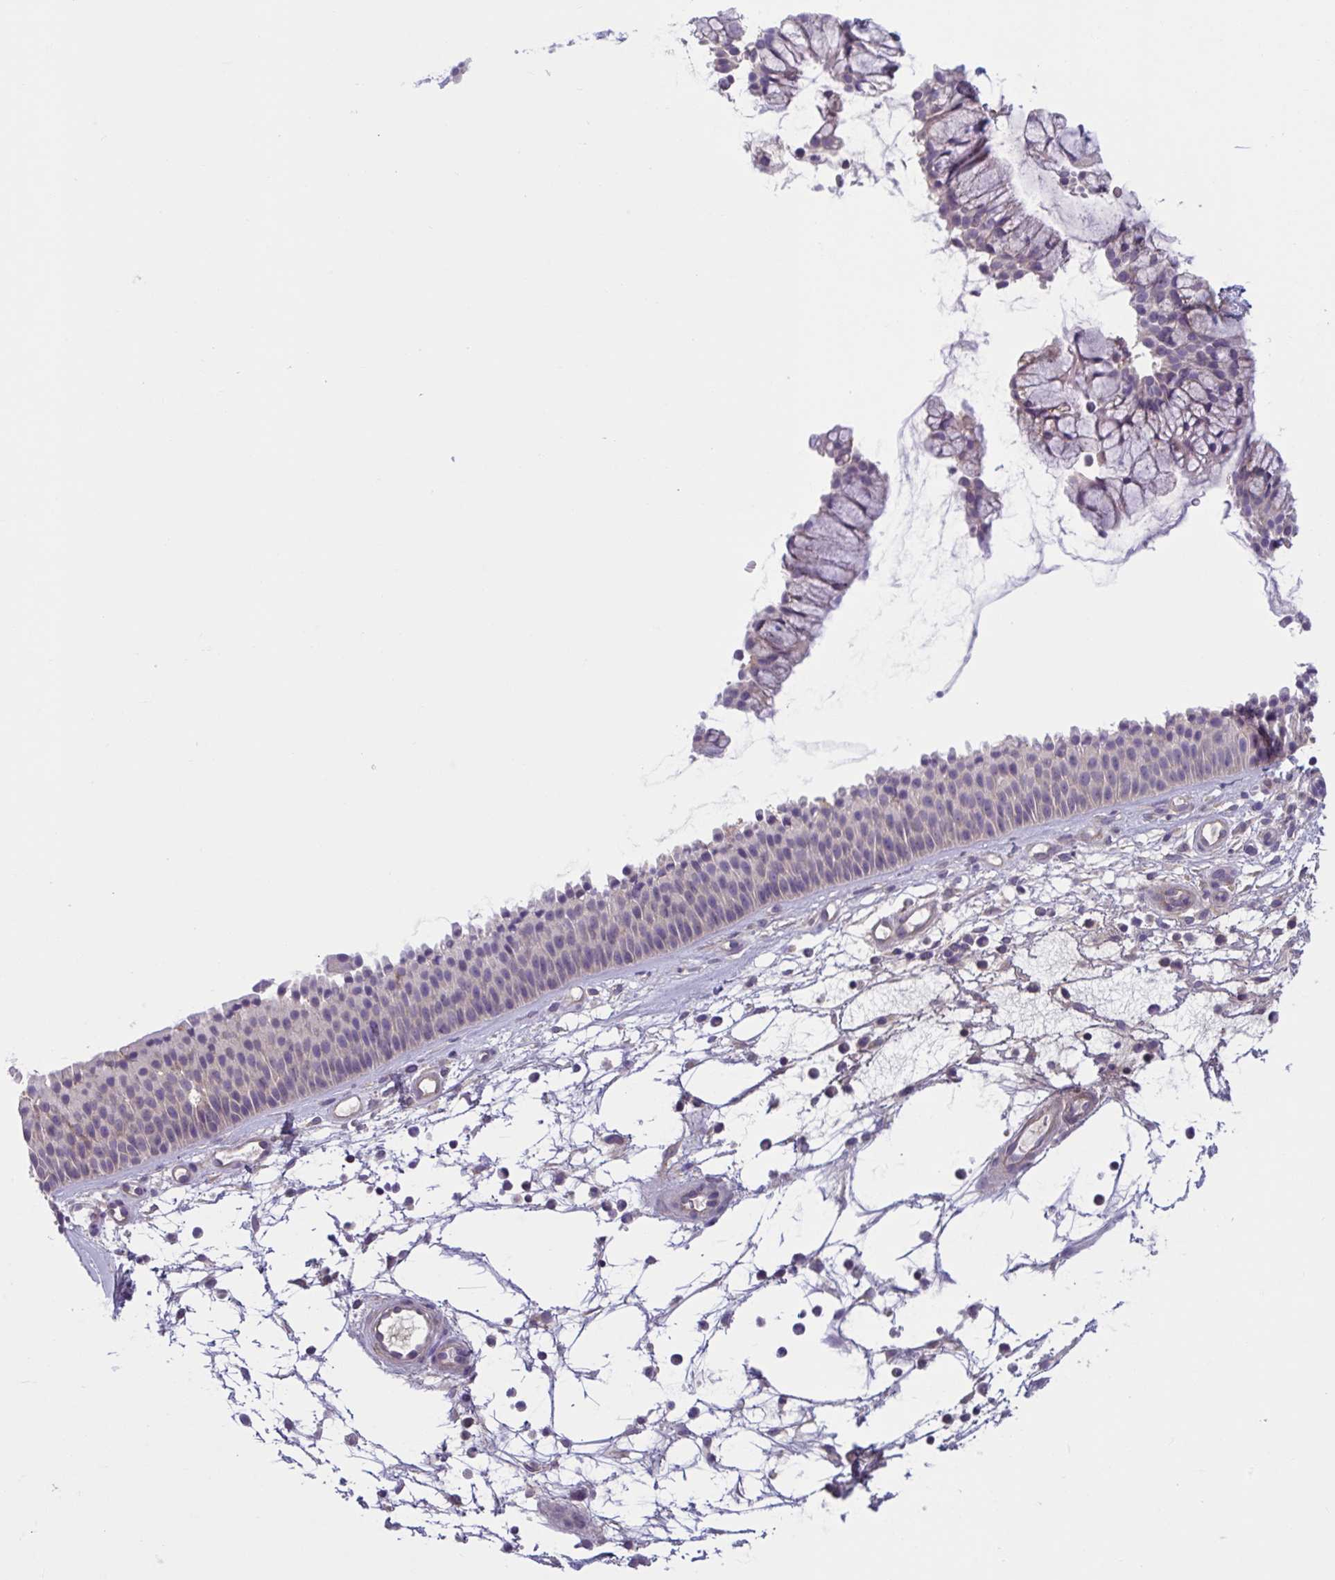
{"staining": {"intensity": "weak", "quantity": "25%-75%", "location": "cytoplasmic/membranous"}, "tissue": "nasopharynx", "cell_type": "Respiratory epithelial cells", "image_type": "normal", "snomed": [{"axis": "morphology", "description": "Normal tissue, NOS"}, {"axis": "topography", "description": "Nasopharynx"}], "caption": "Immunohistochemistry micrograph of benign human nasopharynx stained for a protein (brown), which reveals low levels of weak cytoplasmic/membranous positivity in about 25%-75% of respiratory epithelial cells.", "gene": "WNT9B", "patient": {"sex": "male", "age": 56}}